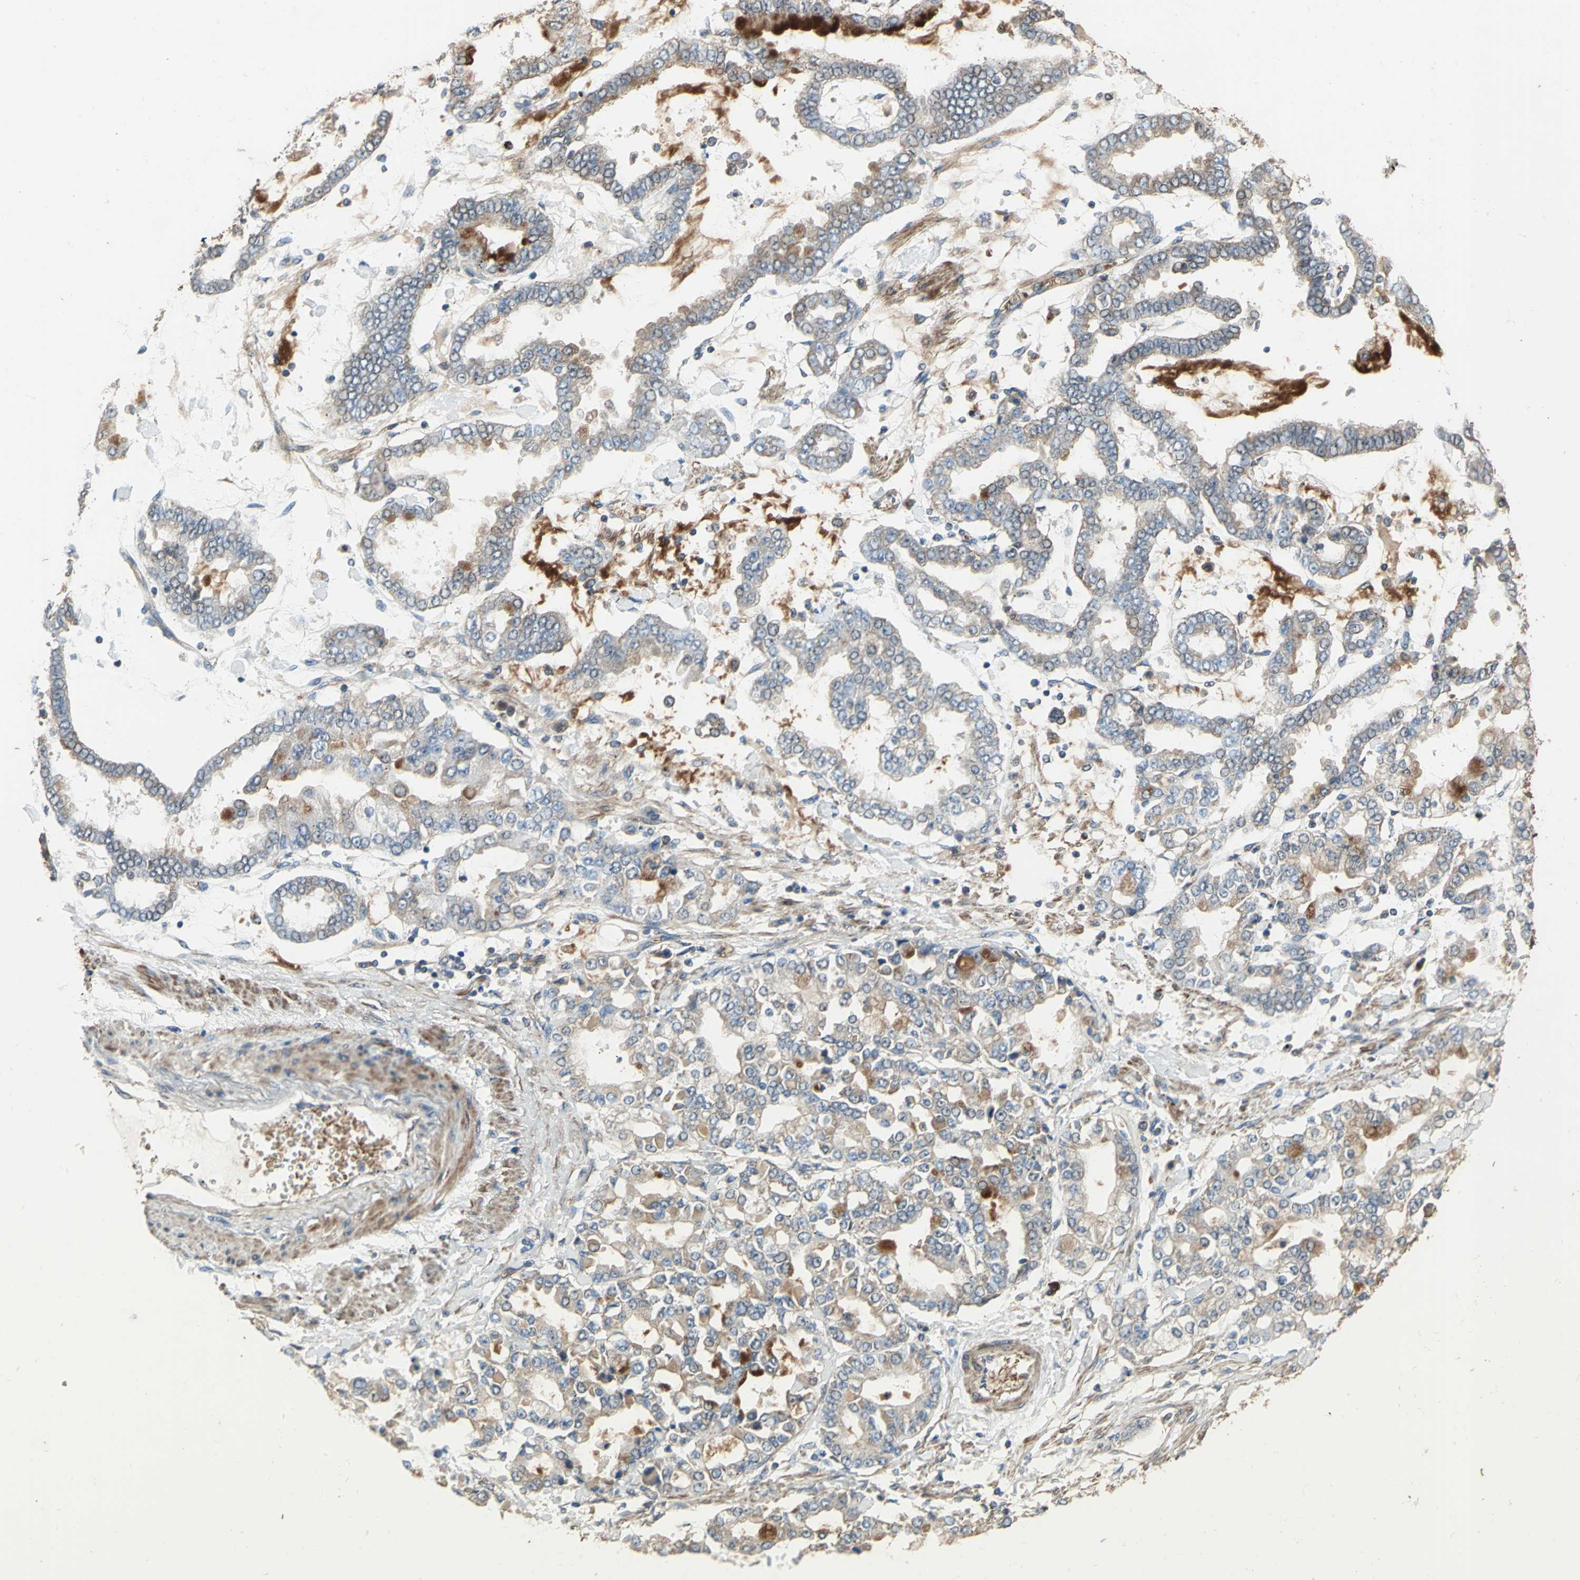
{"staining": {"intensity": "moderate", "quantity": ">75%", "location": "cytoplasmic/membranous"}, "tissue": "stomach cancer", "cell_type": "Tumor cells", "image_type": "cancer", "snomed": [{"axis": "morphology", "description": "Normal tissue, NOS"}, {"axis": "morphology", "description": "Adenocarcinoma, NOS"}, {"axis": "topography", "description": "Stomach, upper"}, {"axis": "topography", "description": "Stomach"}], "caption": "Adenocarcinoma (stomach) stained with IHC displays moderate cytoplasmic/membranous positivity in about >75% of tumor cells. Nuclei are stained in blue.", "gene": "POLRMT", "patient": {"sex": "male", "age": 76}}